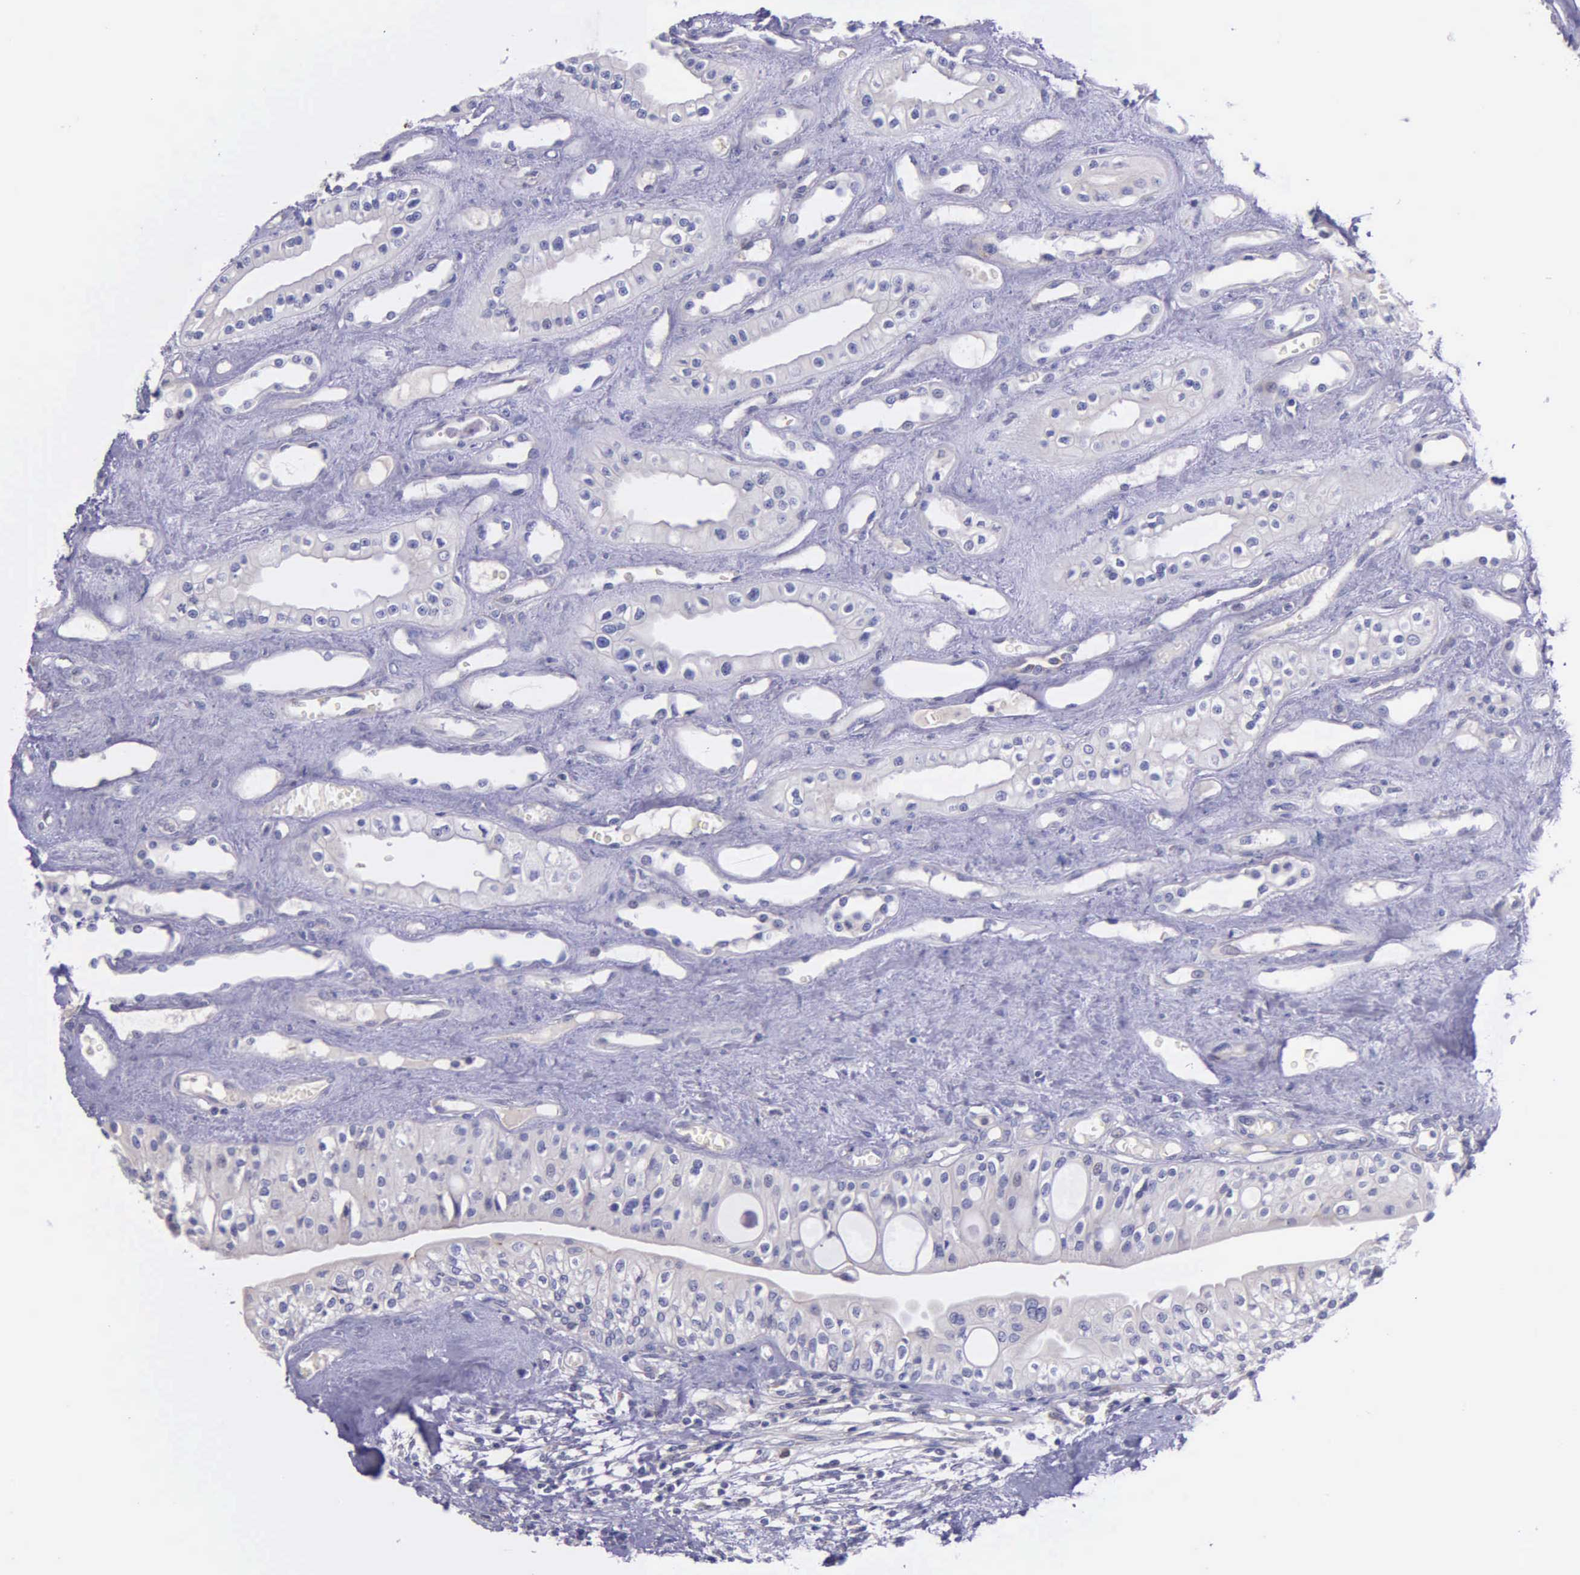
{"staining": {"intensity": "weak", "quantity": ">75%", "location": "cytoplasmic/membranous"}, "tissue": "urinary bladder", "cell_type": "Urothelial cells", "image_type": "normal", "snomed": [{"axis": "morphology", "description": "Normal tissue, NOS"}, {"axis": "topography", "description": "Kidney"}, {"axis": "topography", "description": "Urinary bladder"}], "caption": "Urothelial cells reveal weak cytoplasmic/membranous positivity in approximately >75% of cells in benign urinary bladder.", "gene": "ZC3H12B", "patient": {"sex": "male", "age": 67}}